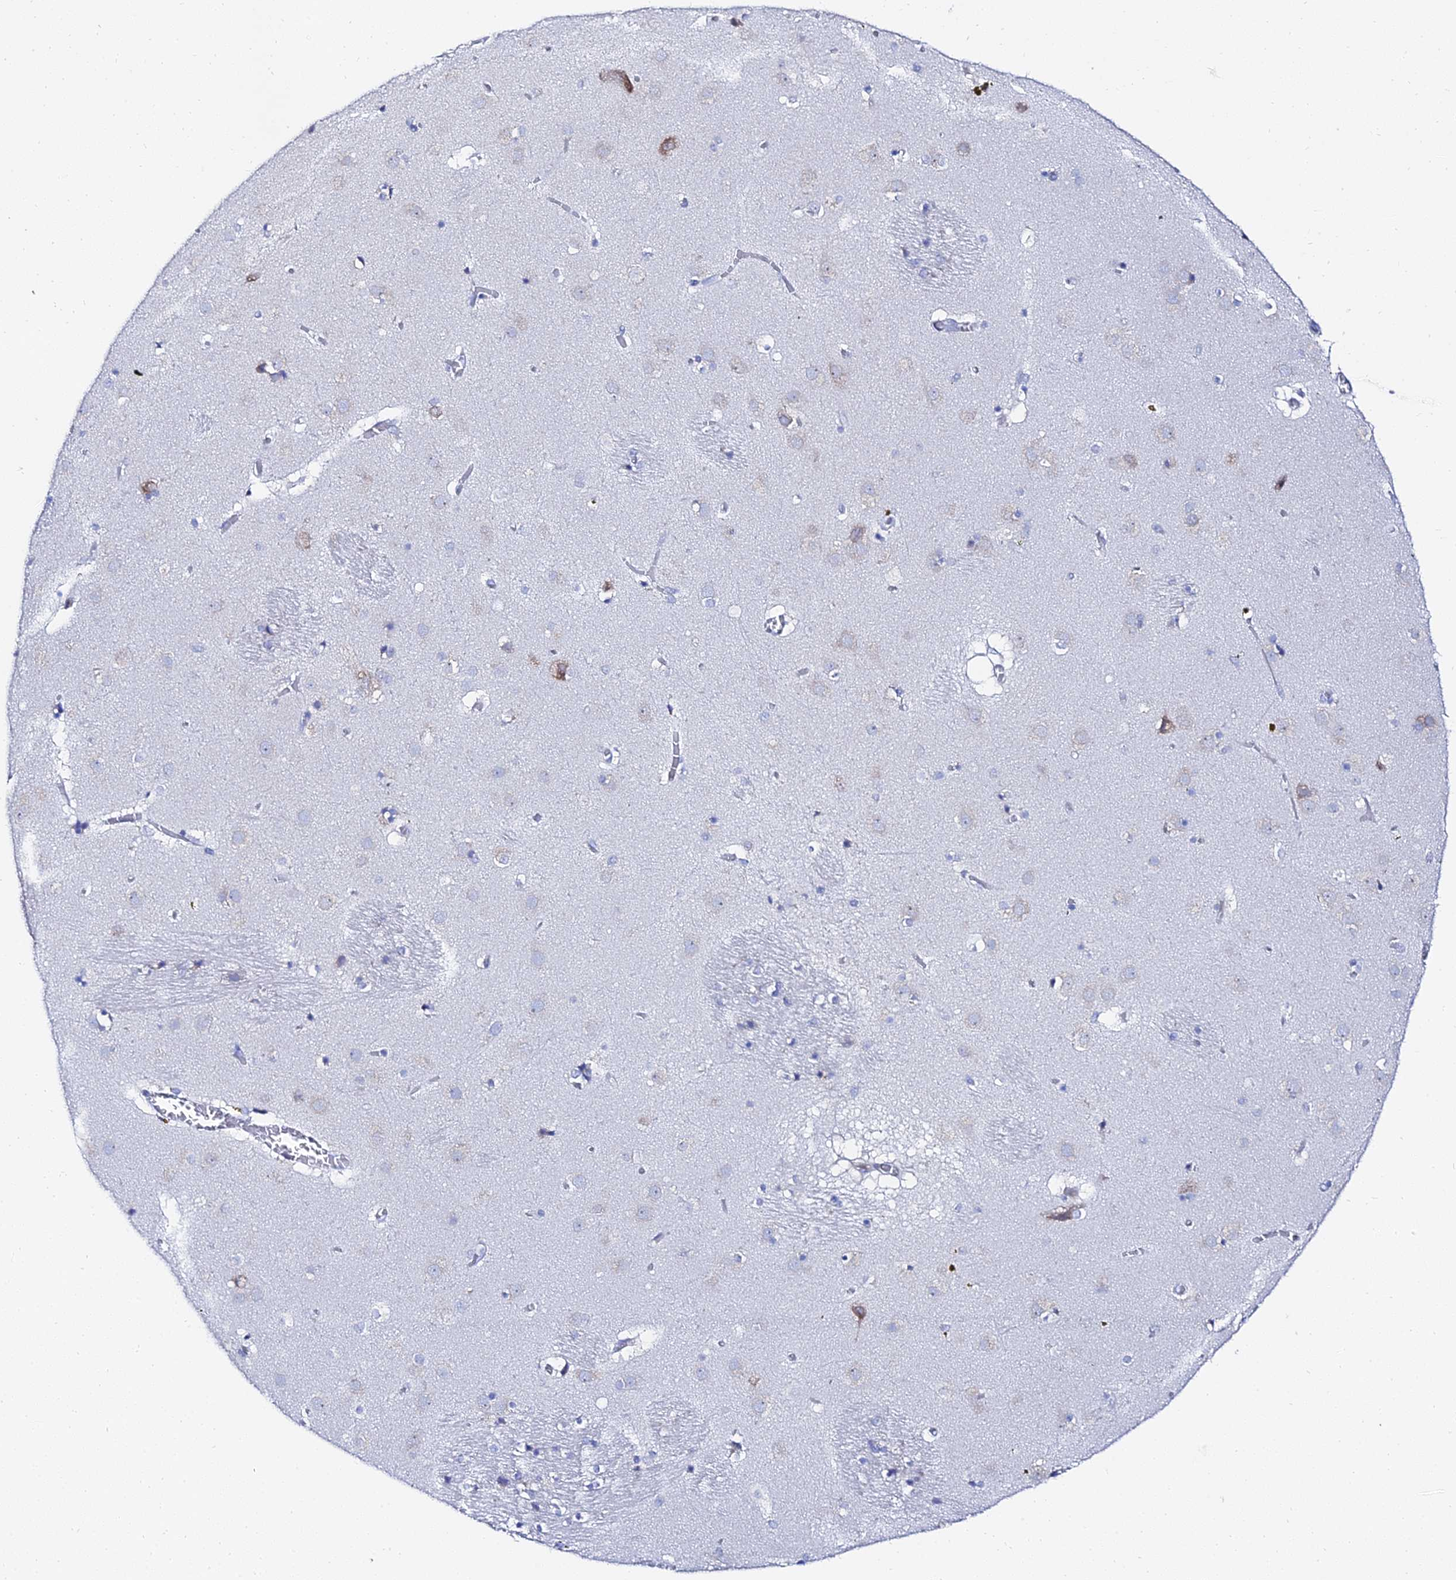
{"staining": {"intensity": "negative", "quantity": "none", "location": "none"}, "tissue": "caudate", "cell_type": "Glial cells", "image_type": "normal", "snomed": [{"axis": "morphology", "description": "Normal tissue, NOS"}, {"axis": "topography", "description": "Lateral ventricle wall"}], "caption": "Micrograph shows no protein staining in glial cells of normal caudate.", "gene": "PTTG1", "patient": {"sex": "male", "age": 70}}